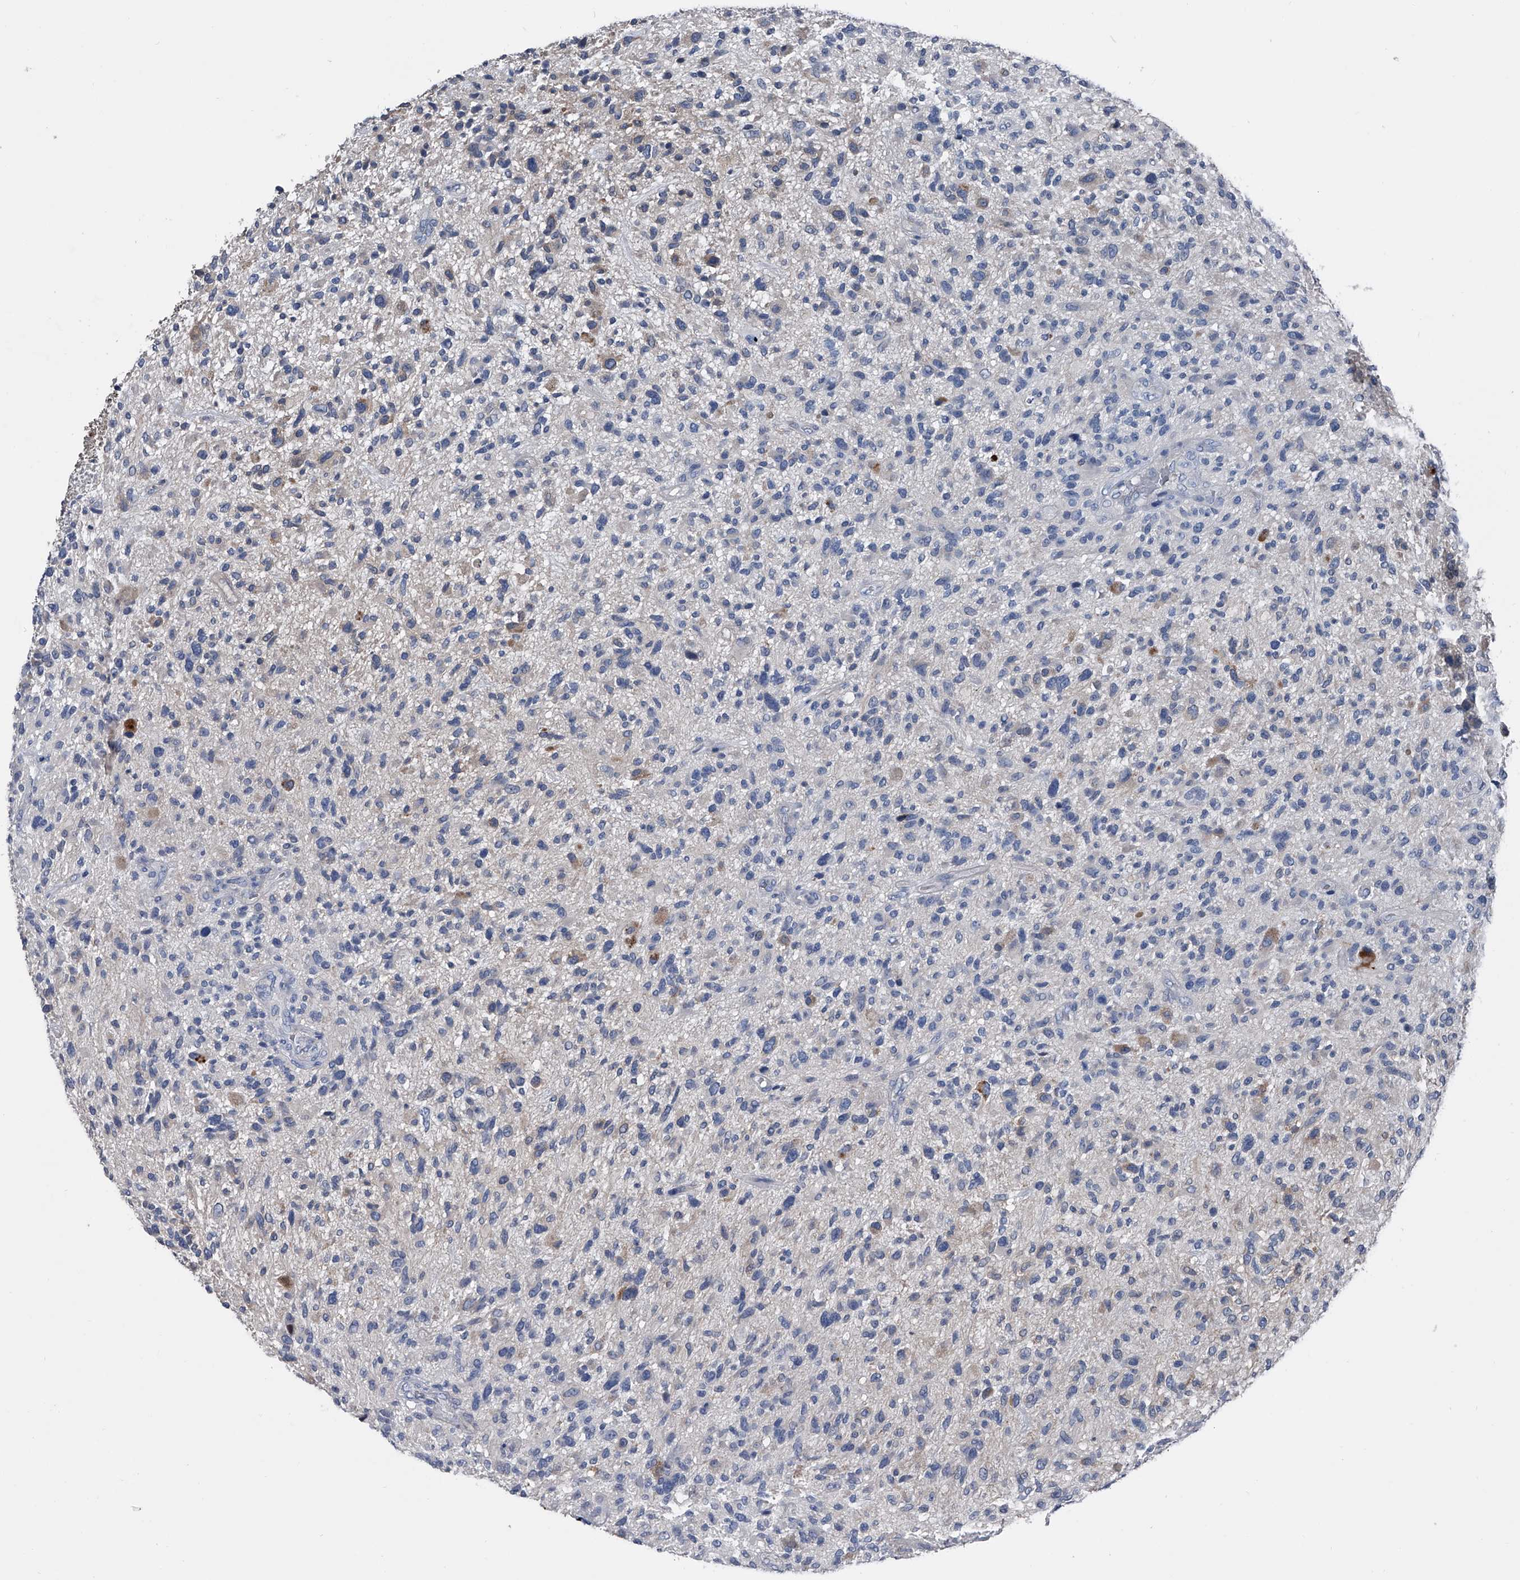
{"staining": {"intensity": "negative", "quantity": "none", "location": "none"}, "tissue": "glioma", "cell_type": "Tumor cells", "image_type": "cancer", "snomed": [{"axis": "morphology", "description": "Glioma, malignant, High grade"}, {"axis": "topography", "description": "Brain"}], "caption": "High magnification brightfield microscopy of glioma stained with DAB (3,3'-diaminobenzidine) (brown) and counterstained with hematoxylin (blue): tumor cells show no significant staining.", "gene": "KIF13A", "patient": {"sex": "male", "age": 47}}